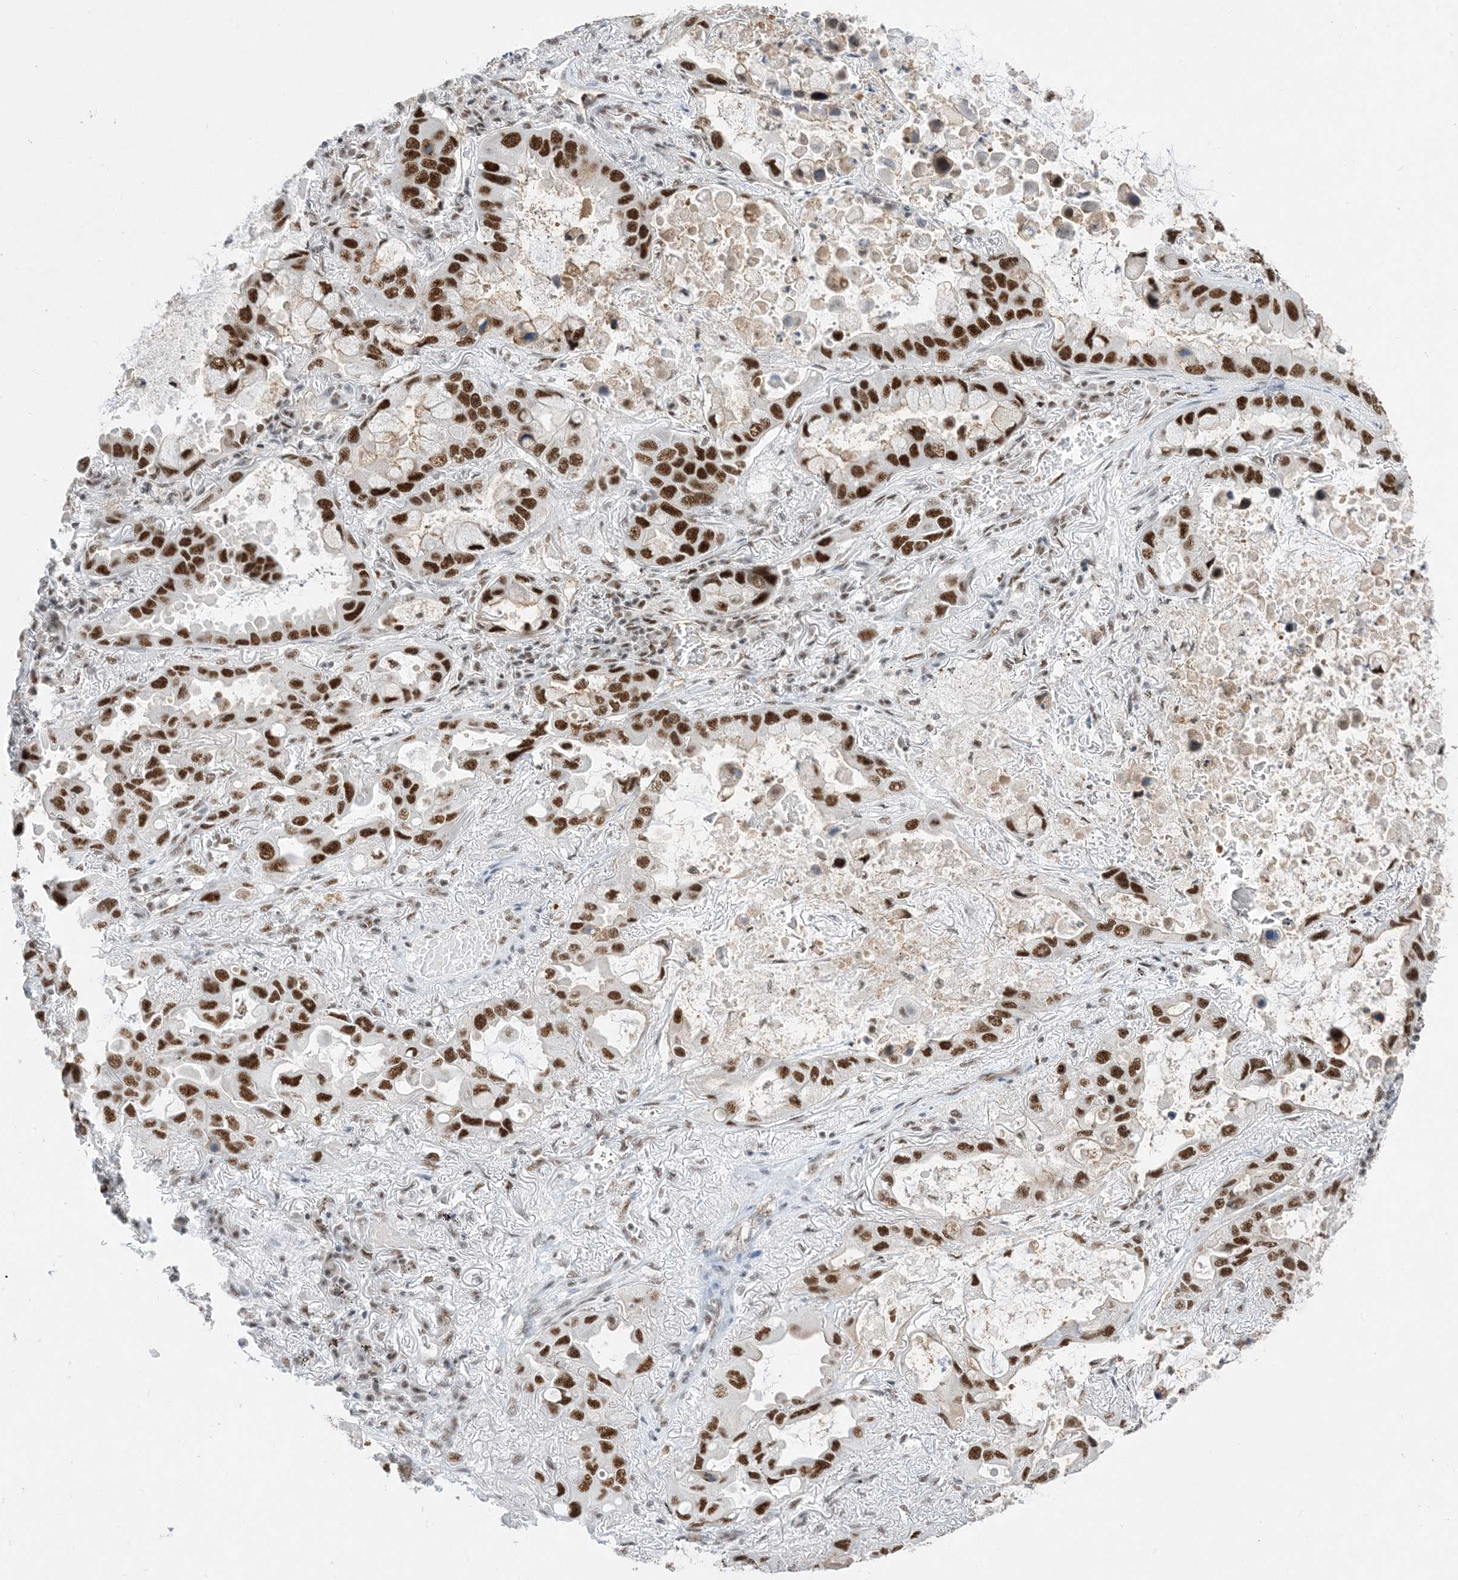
{"staining": {"intensity": "strong", "quantity": ">75%", "location": "nuclear"}, "tissue": "lung cancer", "cell_type": "Tumor cells", "image_type": "cancer", "snomed": [{"axis": "morphology", "description": "Adenocarcinoma, NOS"}, {"axis": "topography", "description": "Lung"}], "caption": "Lung cancer stained for a protein exhibits strong nuclear positivity in tumor cells.", "gene": "SF3A3", "patient": {"sex": "male", "age": 64}}